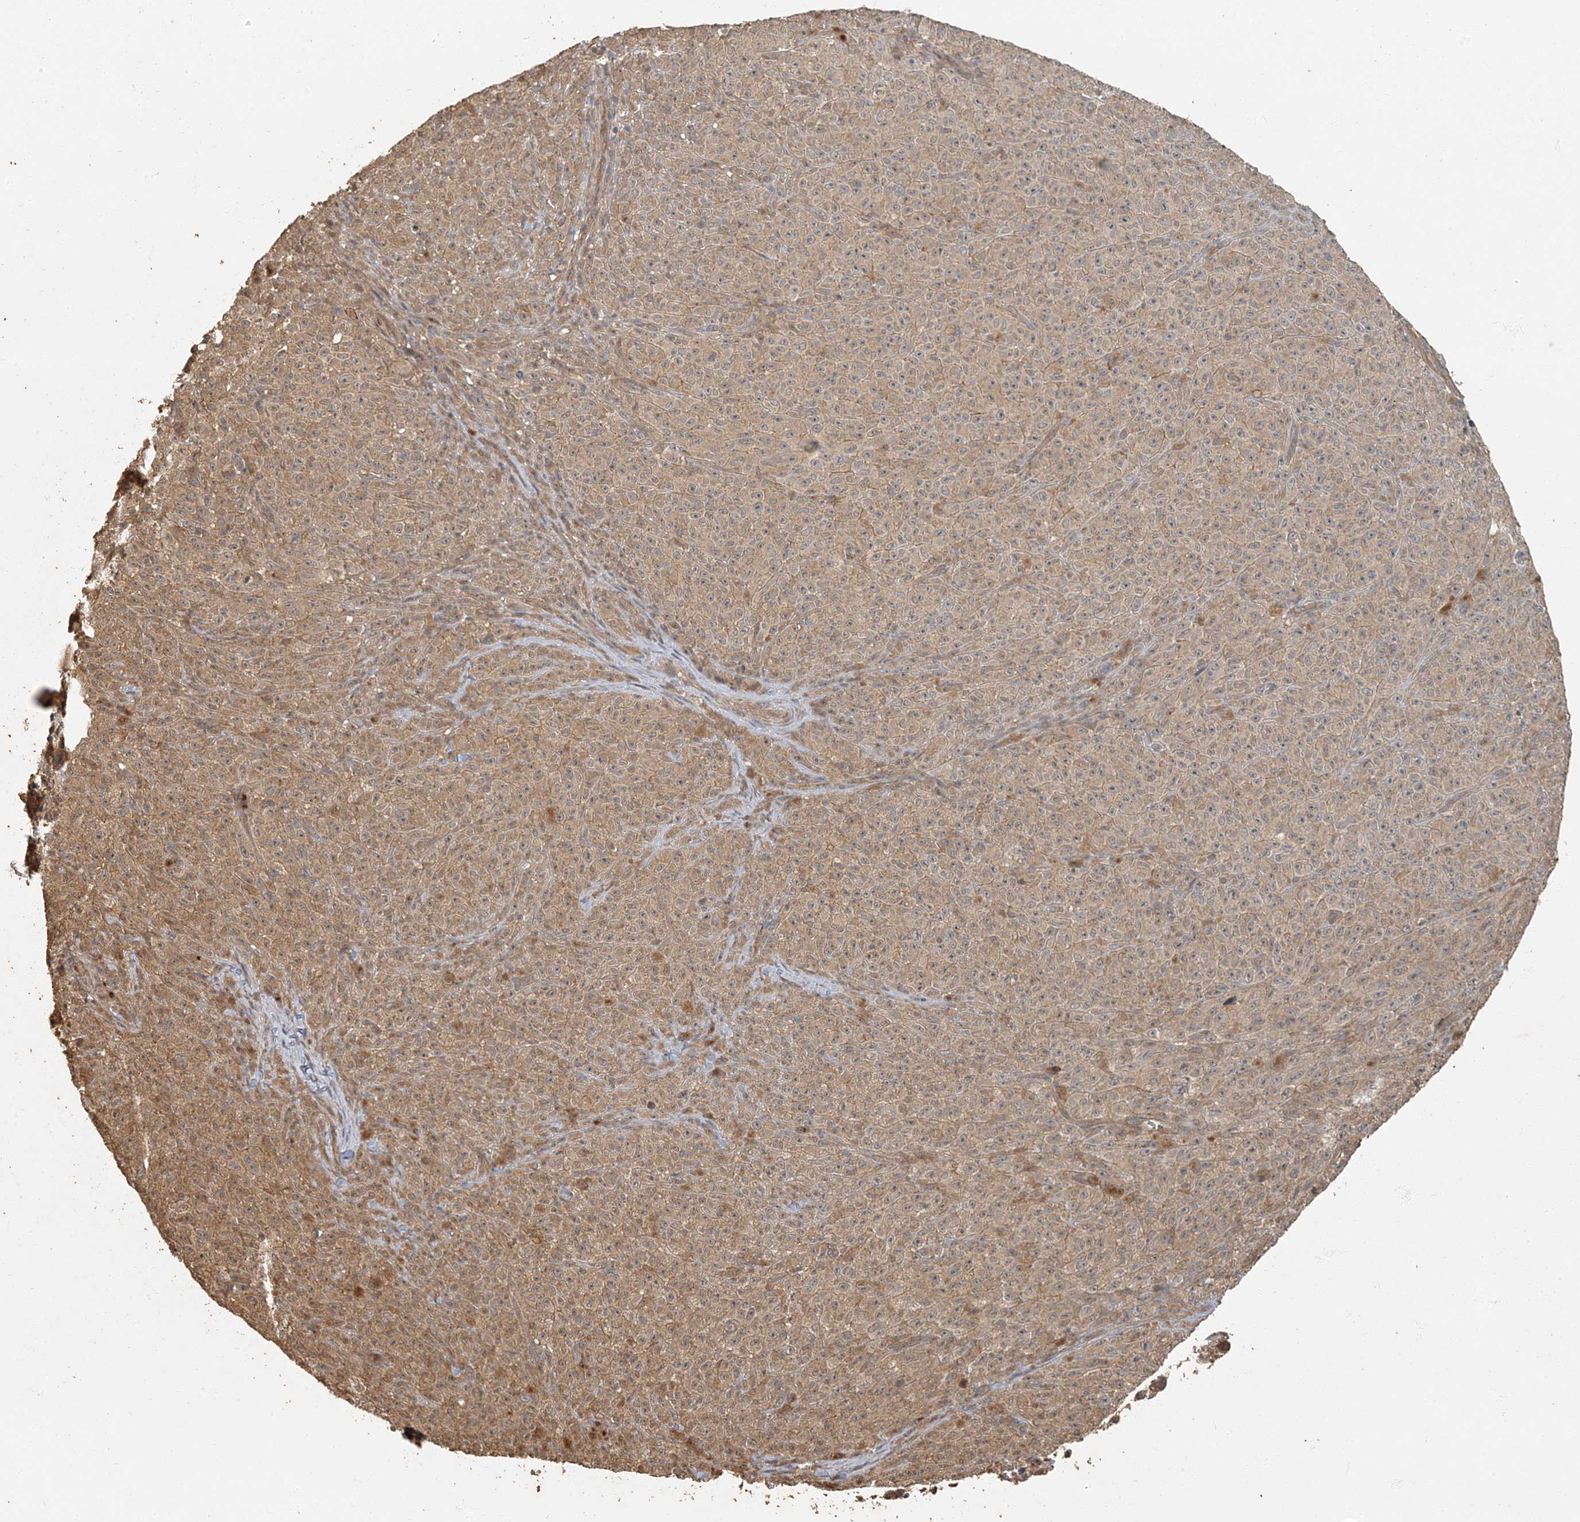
{"staining": {"intensity": "moderate", "quantity": "25%-75%", "location": "cytoplasmic/membranous"}, "tissue": "melanoma", "cell_type": "Tumor cells", "image_type": "cancer", "snomed": [{"axis": "morphology", "description": "Malignant melanoma, NOS"}, {"axis": "topography", "description": "Skin"}], "caption": "A micrograph showing moderate cytoplasmic/membranous expression in about 25%-75% of tumor cells in melanoma, as visualized by brown immunohistochemical staining.", "gene": "AK9", "patient": {"sex": "female", "age": 82}}